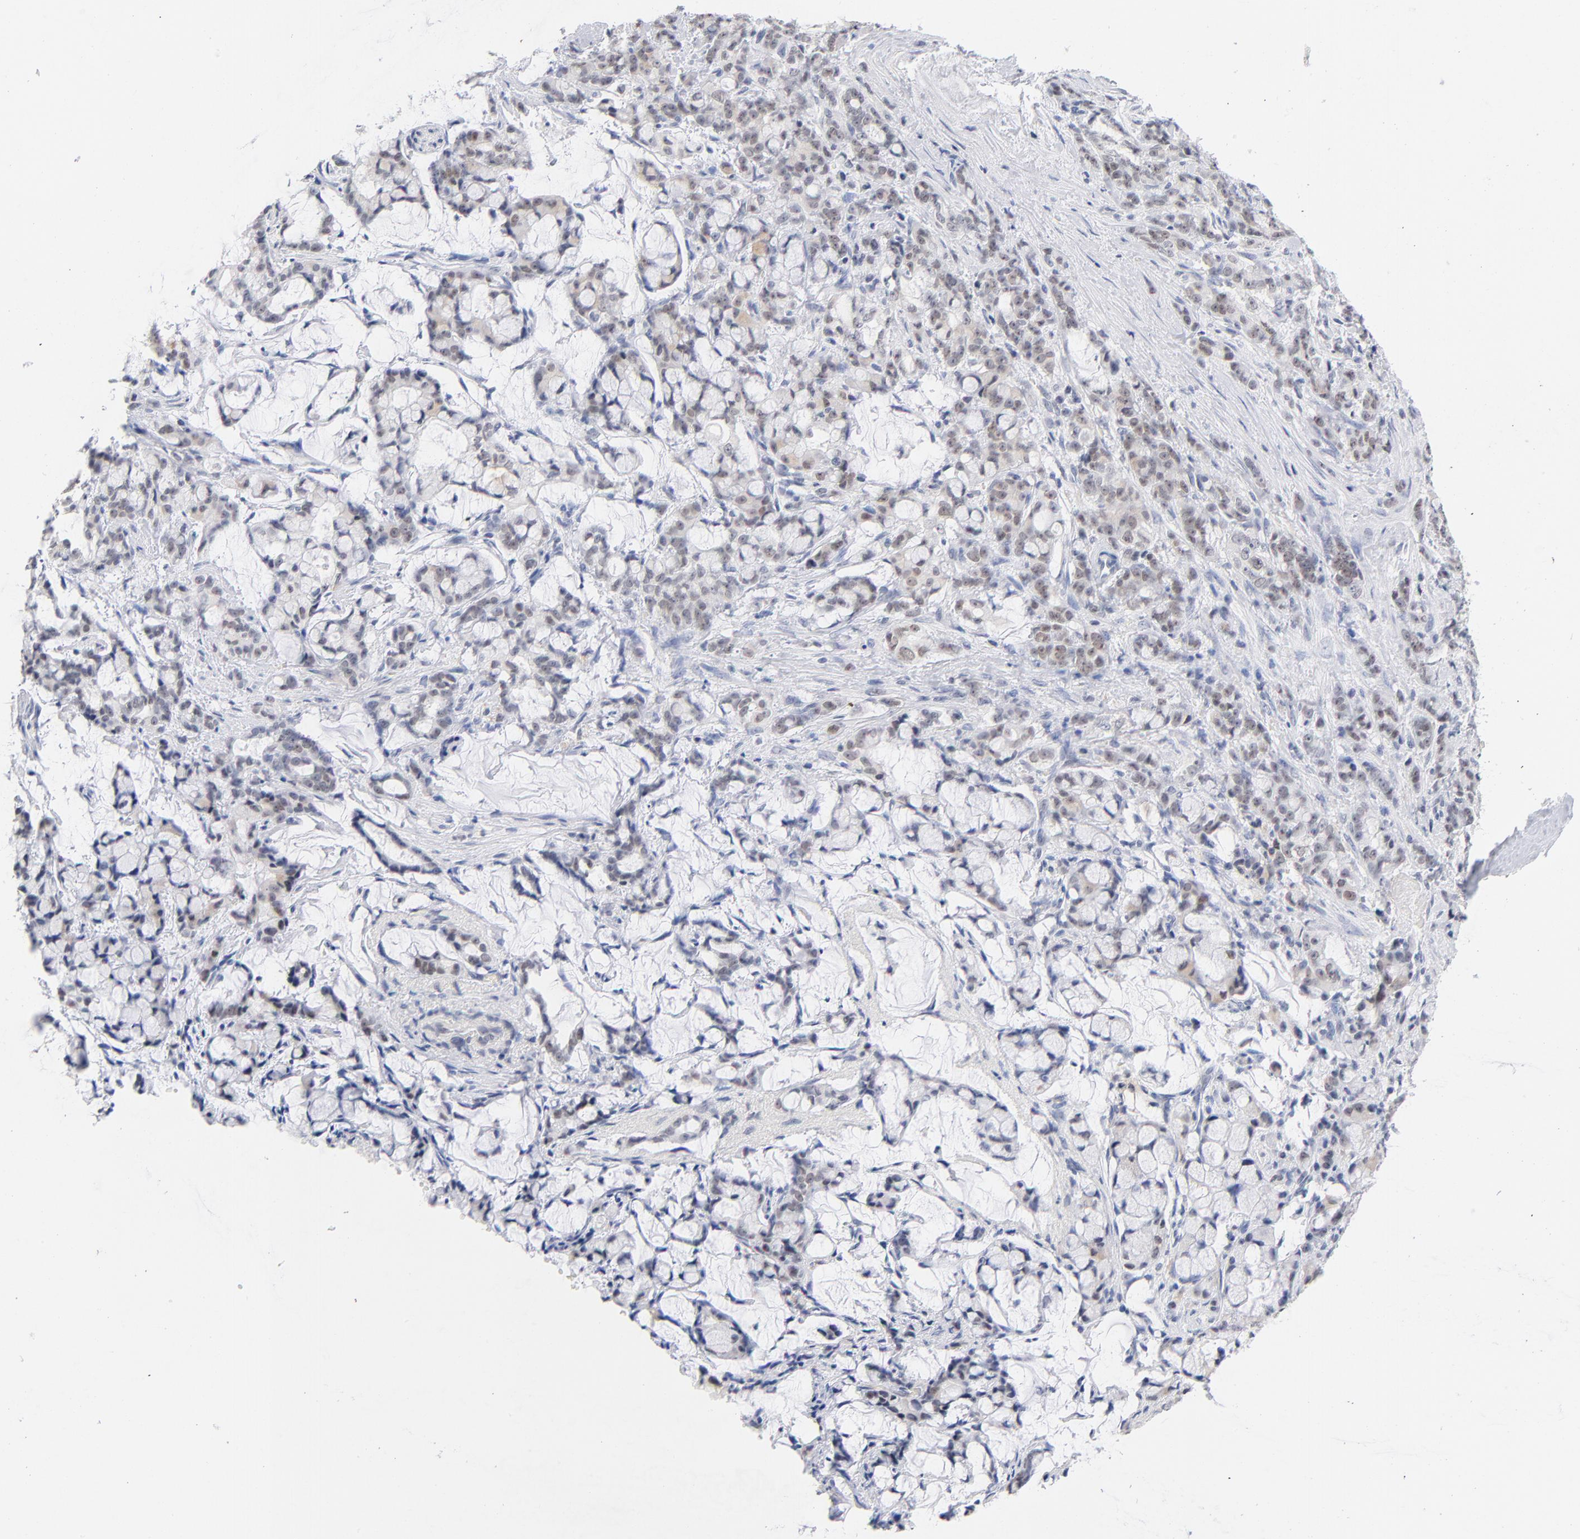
{"staining": {"intensity": "weak", "quantity": "25%-75%", "location": "cytoplasmic/membranous"}, "tissue": "pancreatic cancer", "cell_type": "Tumor cells", "image_type": "cancer", "snomed": [{"axis": "morphology", "description": "Adenocarcinoma, NOS"}, {"axis": "topography", "description": "Pancreas"}], "caption": "Immunohistochemistry (IHC) staining of pancreatic adenocarcinoma, which shows low levels of weak cytoplasmic/membranous staining in approximately 25%-75% of tumor cells indicating weak cytoplasmic/membranous protein positivity. The staining was performed using DAB (brown) for protein detection and nuclei were counterstained in hematoxylin (blue).", "gene": "ORC2", "patient": {"sex": "female", "age": 73}}